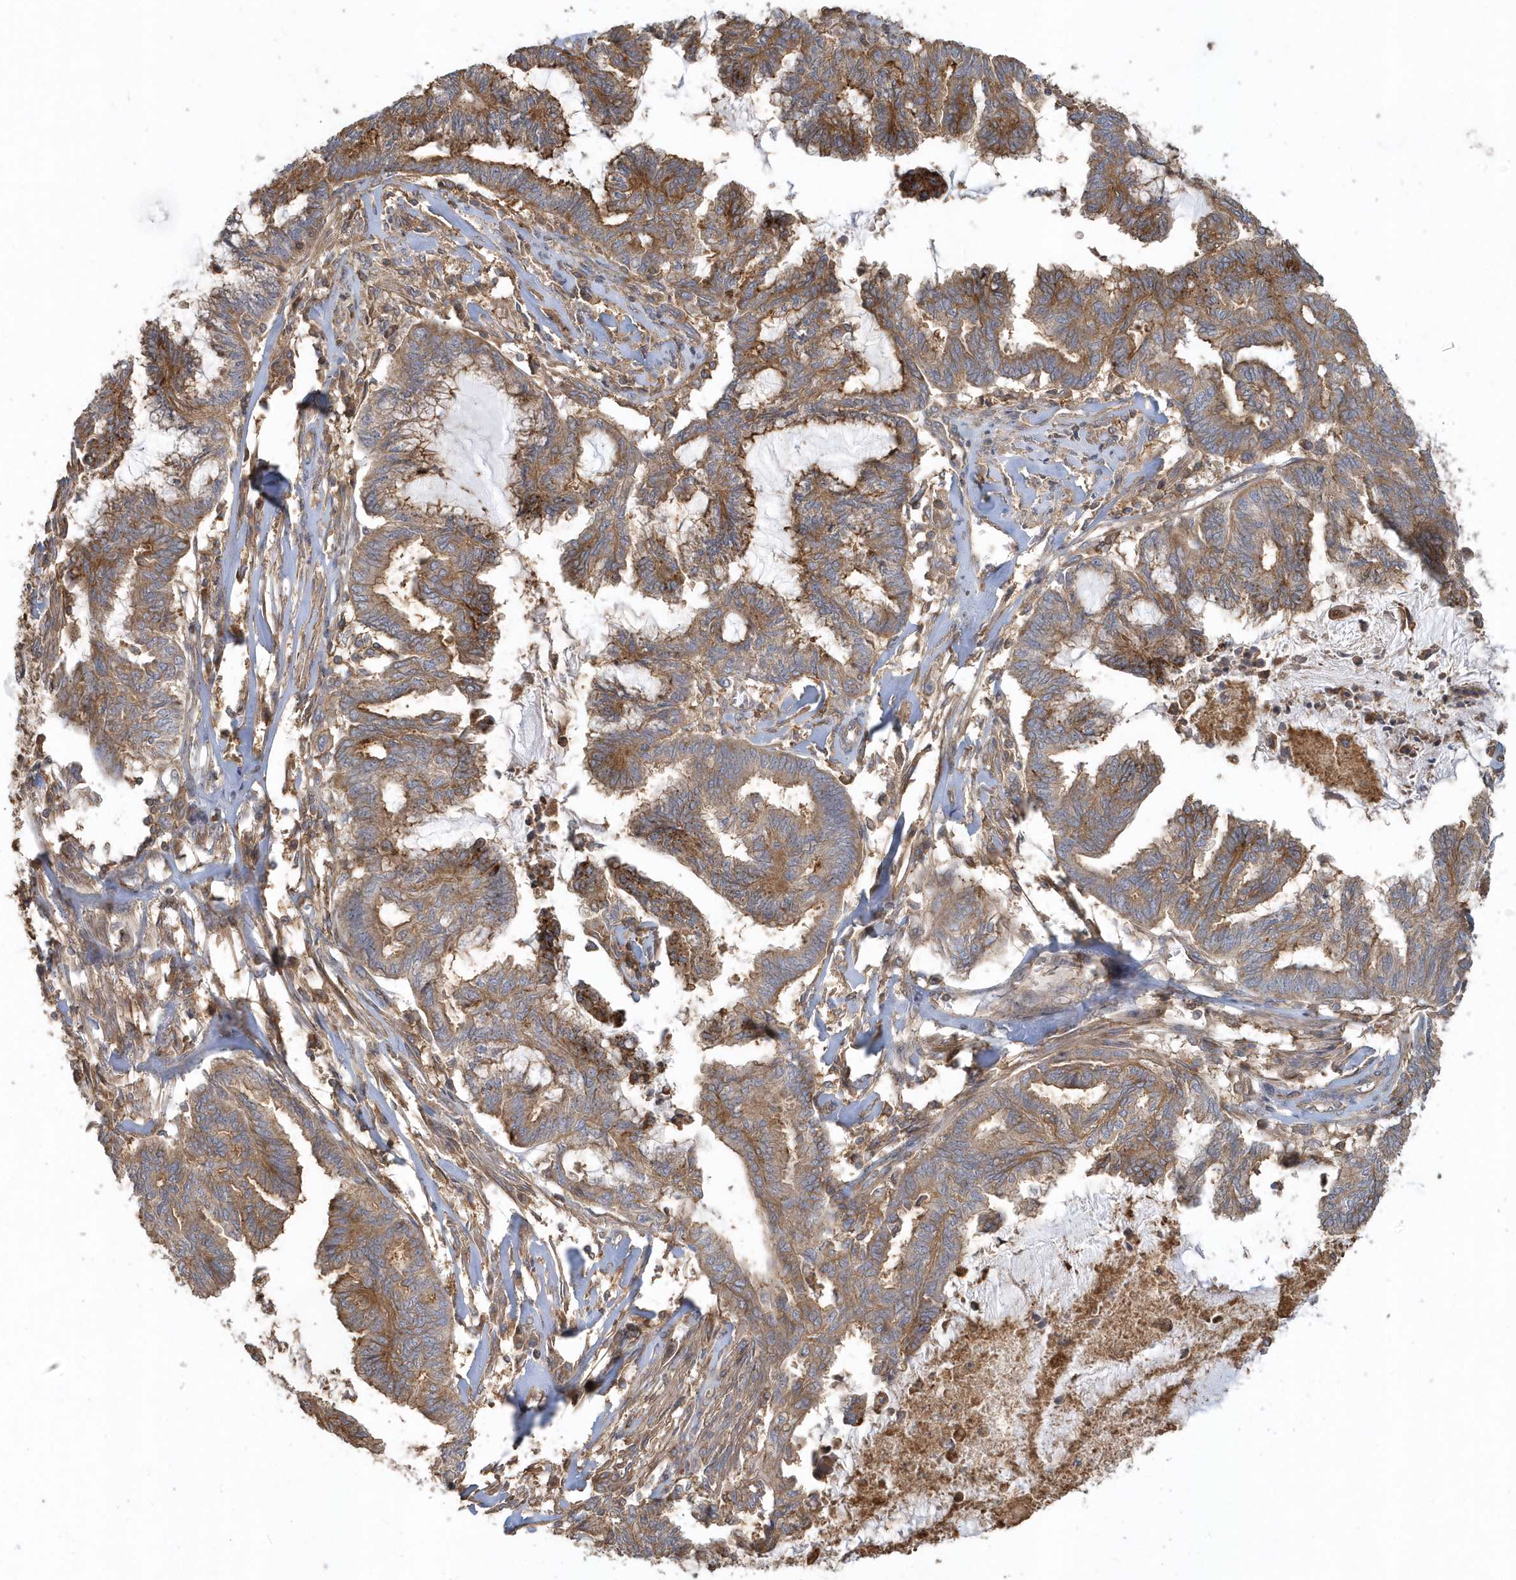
{"staining": {"intensity": "moderate", "quantity": ">75%", "location": "cytoplasmic/membranous"}, "tissue": "endometrial cancer", "cell_type": "Tumor cells", "image_type": "cancer", "snomed": [{"axis": "morphology", "description": "Adenocarcinoma, NOS"}, {"axis": "topography", "description": "Endometrium"}], "caption": "An immunohistochemistry (IHC) photomicrograph of neoplastic tissue is shown. Protein staining in brown shows moderate cytoplasmic/membranous positivity in endometrial adenocarcinoma within tumor cells. The staining was performed using DAB (3,3'-diaminobenzidine), with brown indicating positive protein expression. Nuclei are stained blue with hematoxylin.", "gene": "TRAIP", "patient": {"sex": "female", "age": 86}}